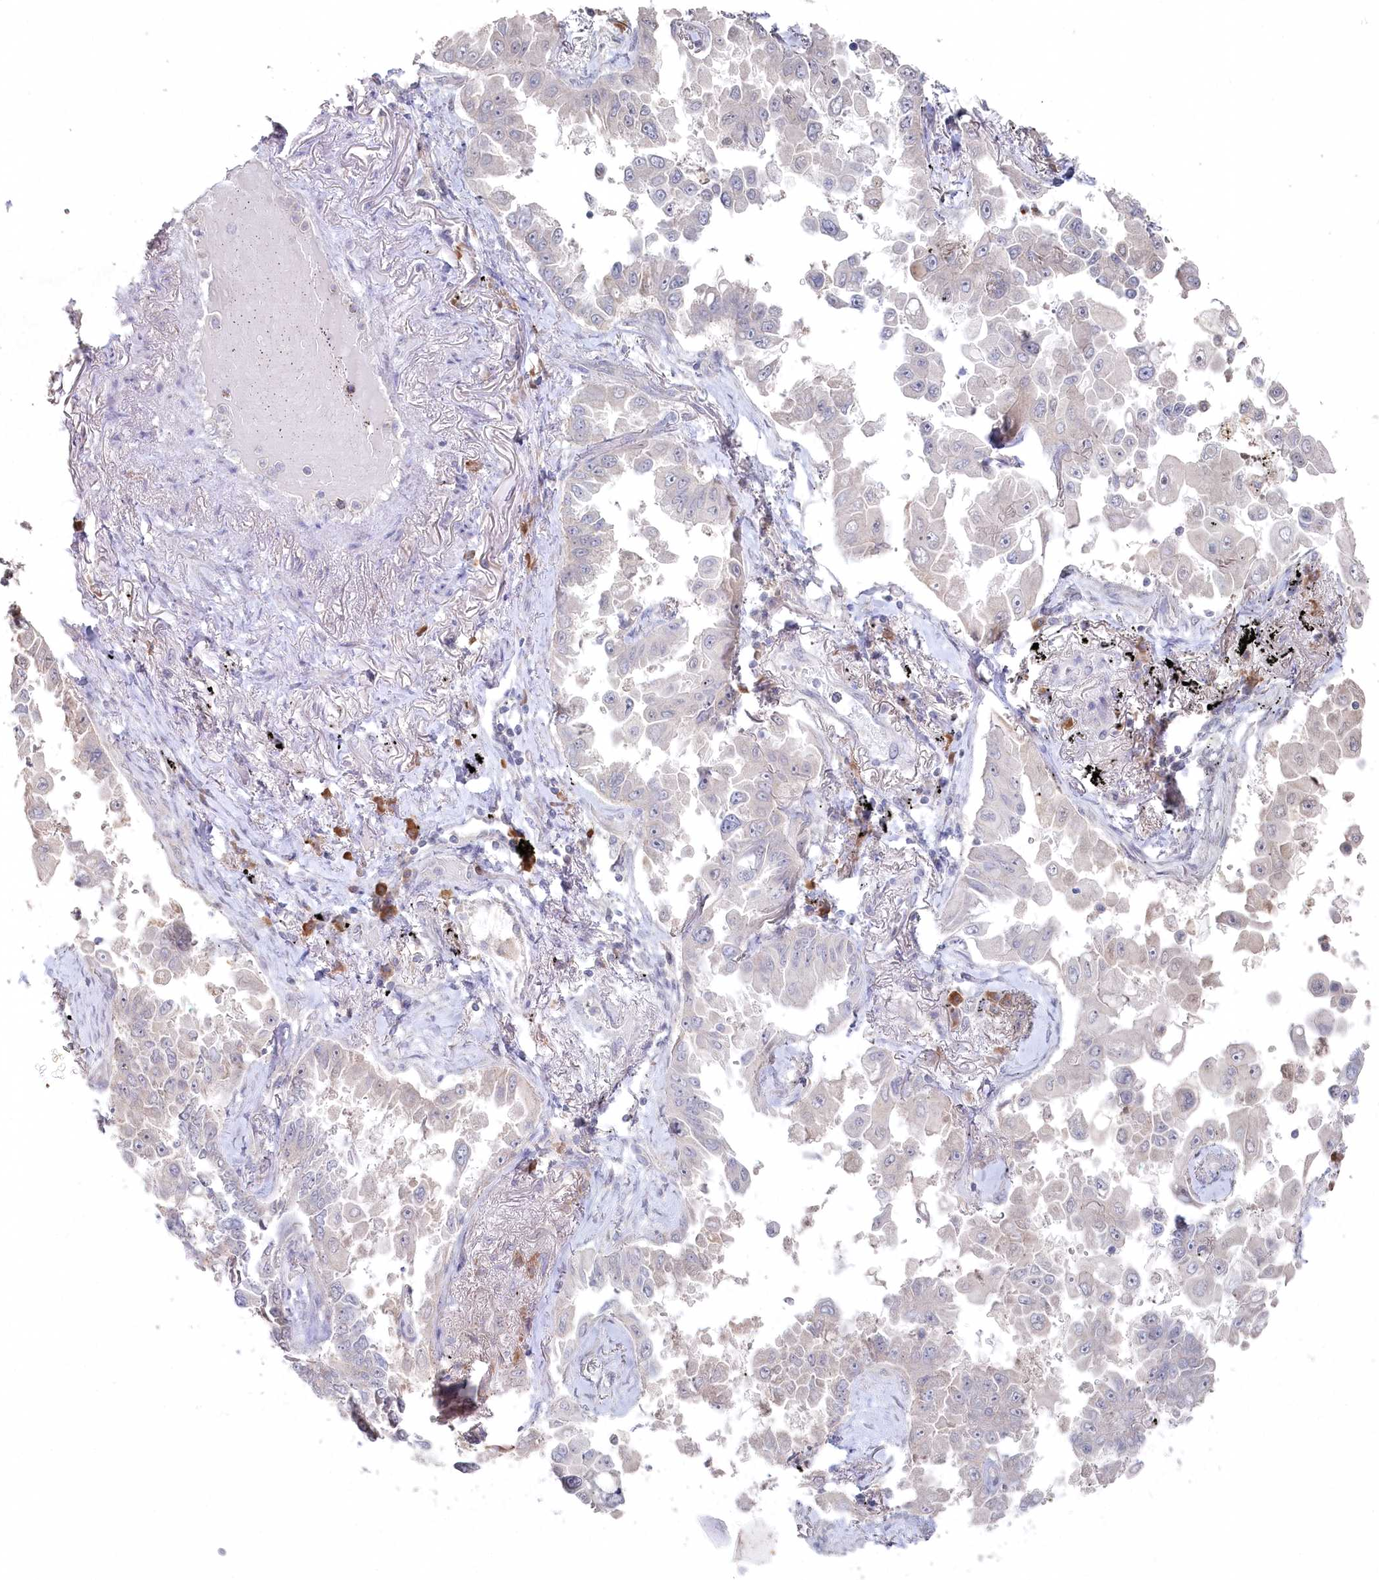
{"staining": {"intensity": "negative", "quantity": "none", "location": "none"}, "tissue": "lung cancer", "cell_type": "Tumor cells", "image_type": "cancer", "snomed": [{"axis": "morphology", "description": "Adenocarcinoma, NOS"}, {"axis": "topography", "description": "Lung"}], "caption": "IHC photomicrograph of neoplastic tissue: human lung cancer (adenocarcinoma) stained with DAB exhibits no significant protein expression in tumor cells.", "gene": "TGFBRAP1", "patient": {"sex": "female", "age": 67}}